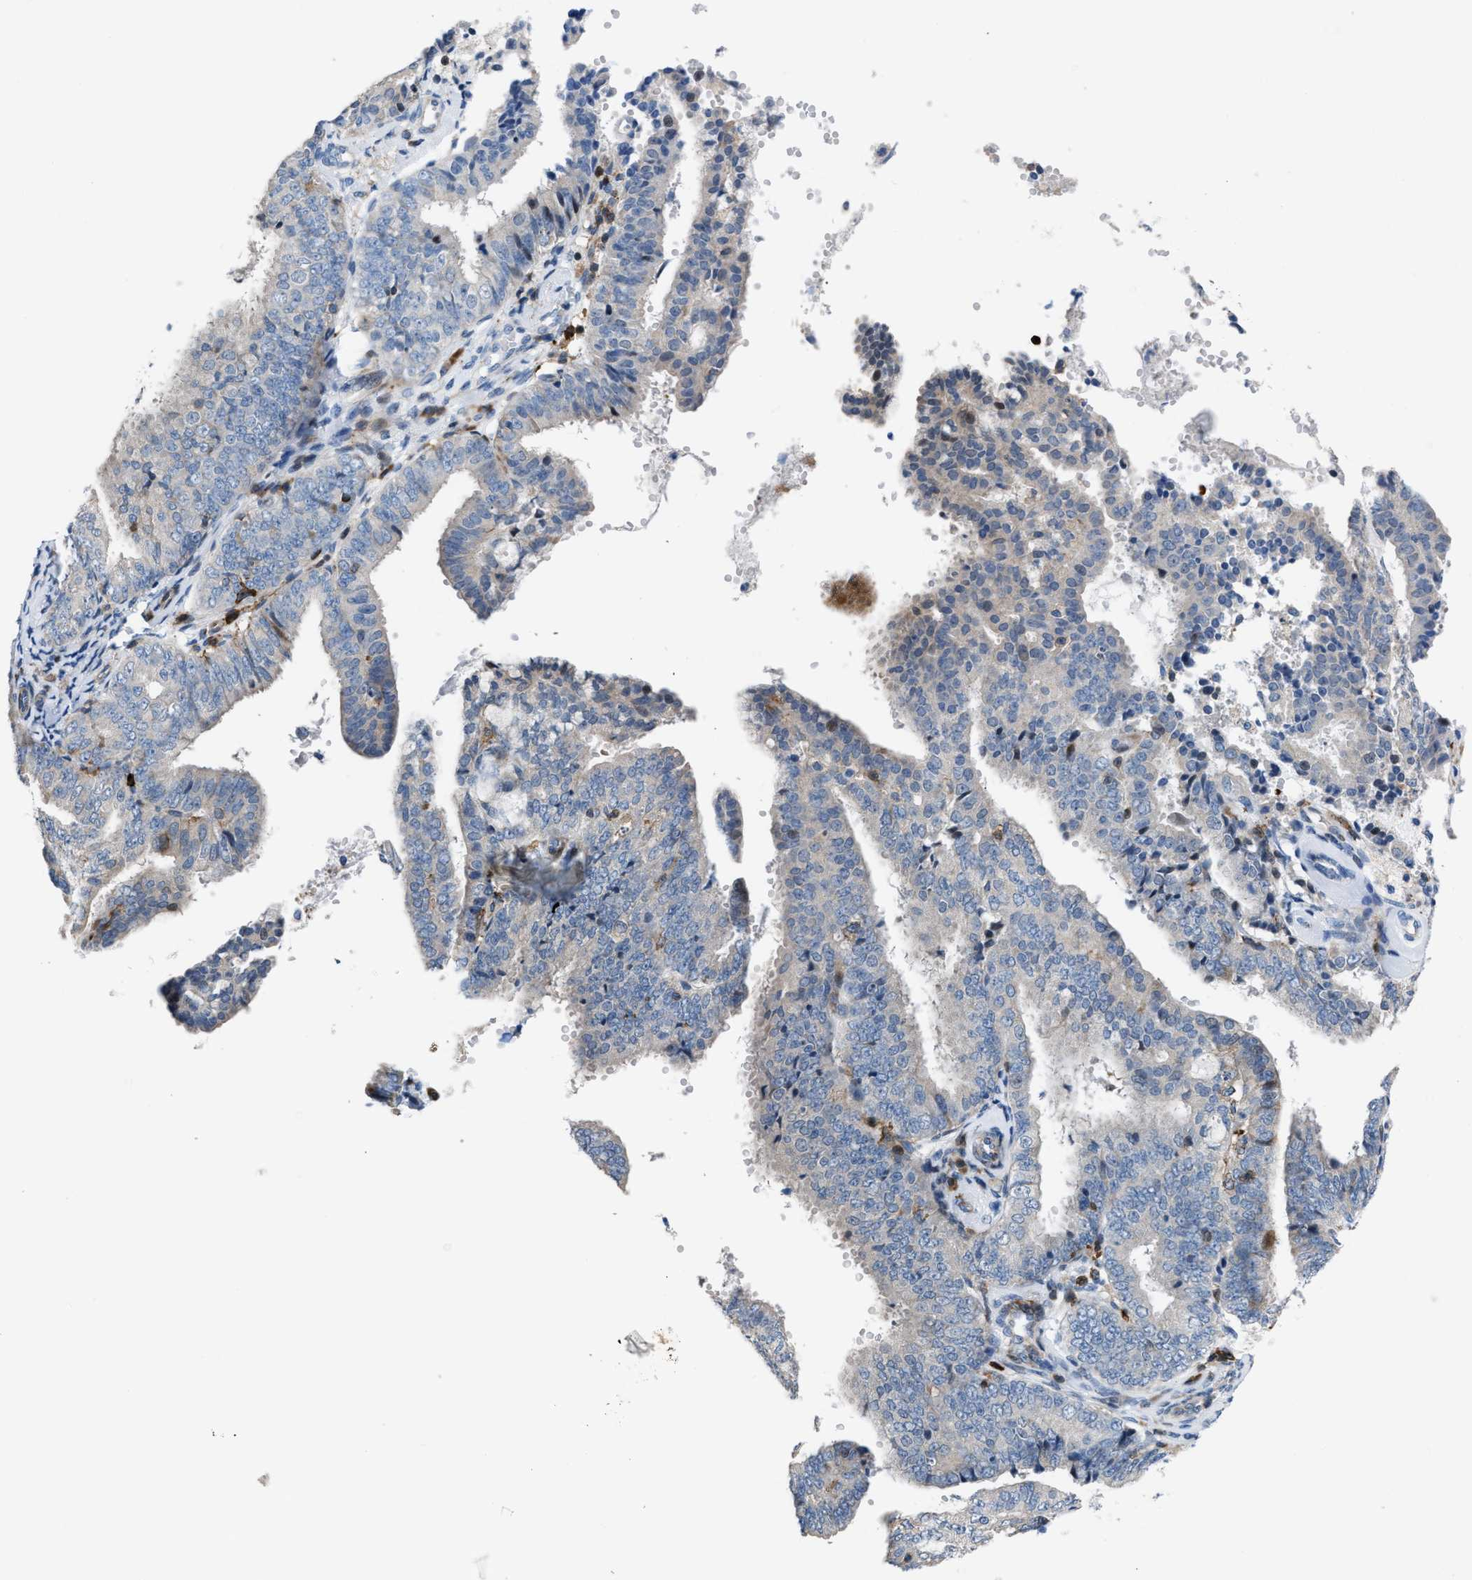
{"staining": {"intensity": "negative", "quantity": "none", "location": "none"}, "tissue": "endometrial cancer", "cell_type": "Tumor cells", "image_type": "cancer", "snomed": [{"axis": "morphology", "description": "Adenocarcinoma, NOS"}, {"axis": "topography", "description": "Endometrium"}], "caption": "This is an immunohistochemistry micrograph of human adenocarcinoma (endometrial). There is no staining in tumor cells.", "gene": "ATP9A", "patient": {"sex": "female", "age": 63}}